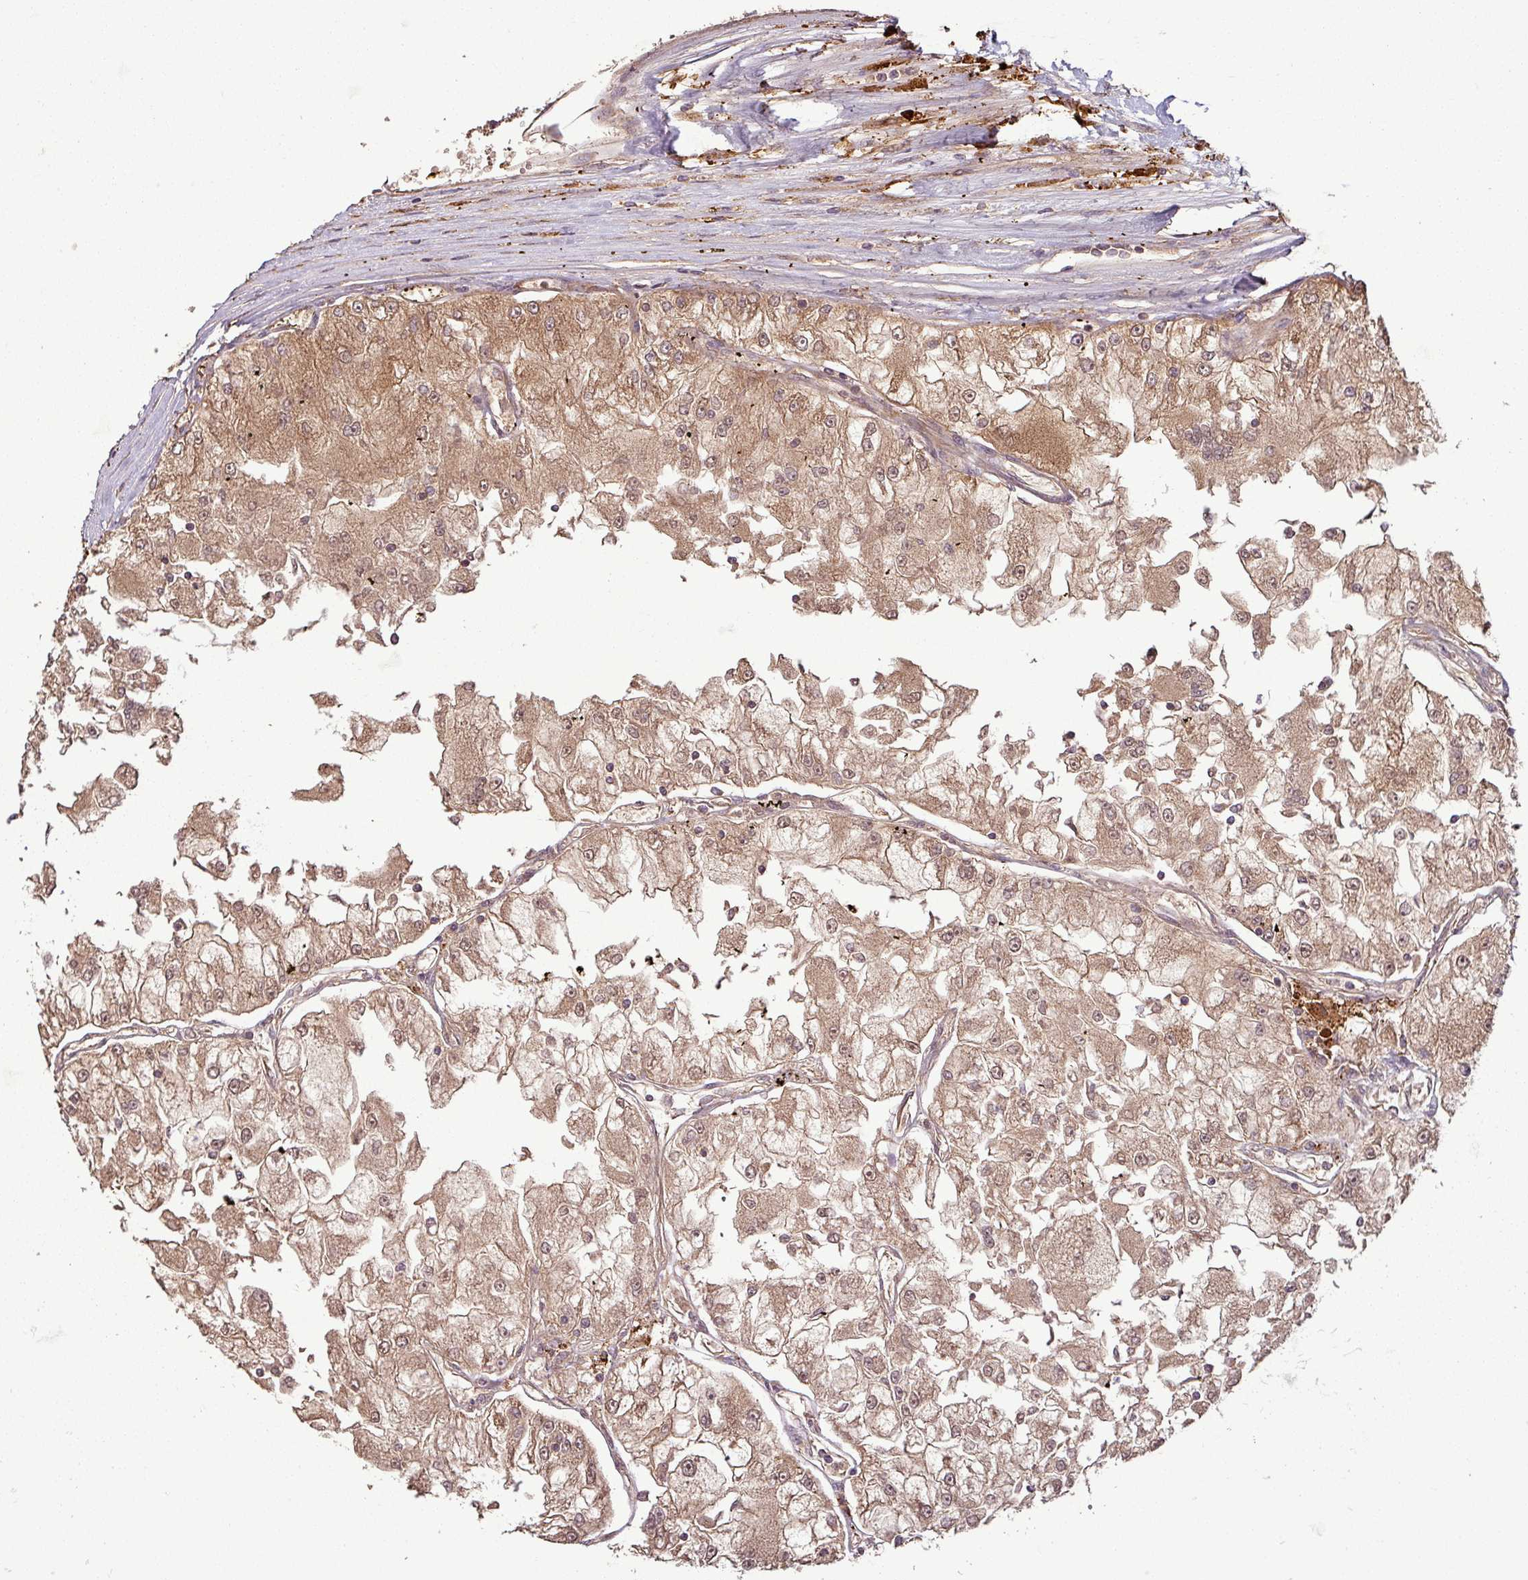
{"staining": {"intensity": "weak", "quantity": ">75%", "location": "cytoplasmic/membranous,nuclear"}, "tissue": "renal cancer", "cell_type": "Tumor cells", "image_type": "cancer", "snomed": [{"axis": "morphology", "description": "Adenocarcinoma, NOS"}, {"axis": "topography", "description": "Kidney"}], "caption": "Protein positivity by immunohistochemistry (IHC) reveals weak cytoplasmic/membranous and nuclear staining in about >75% of tumor cells in adenocarcinoma (renal). (Stains: DAB in brown, nuclei in blue, Microscopy: brightfield microscopy at high magnification).", "gene": "NT5C3A", "patient": {"sex": "female", "age": 72}}